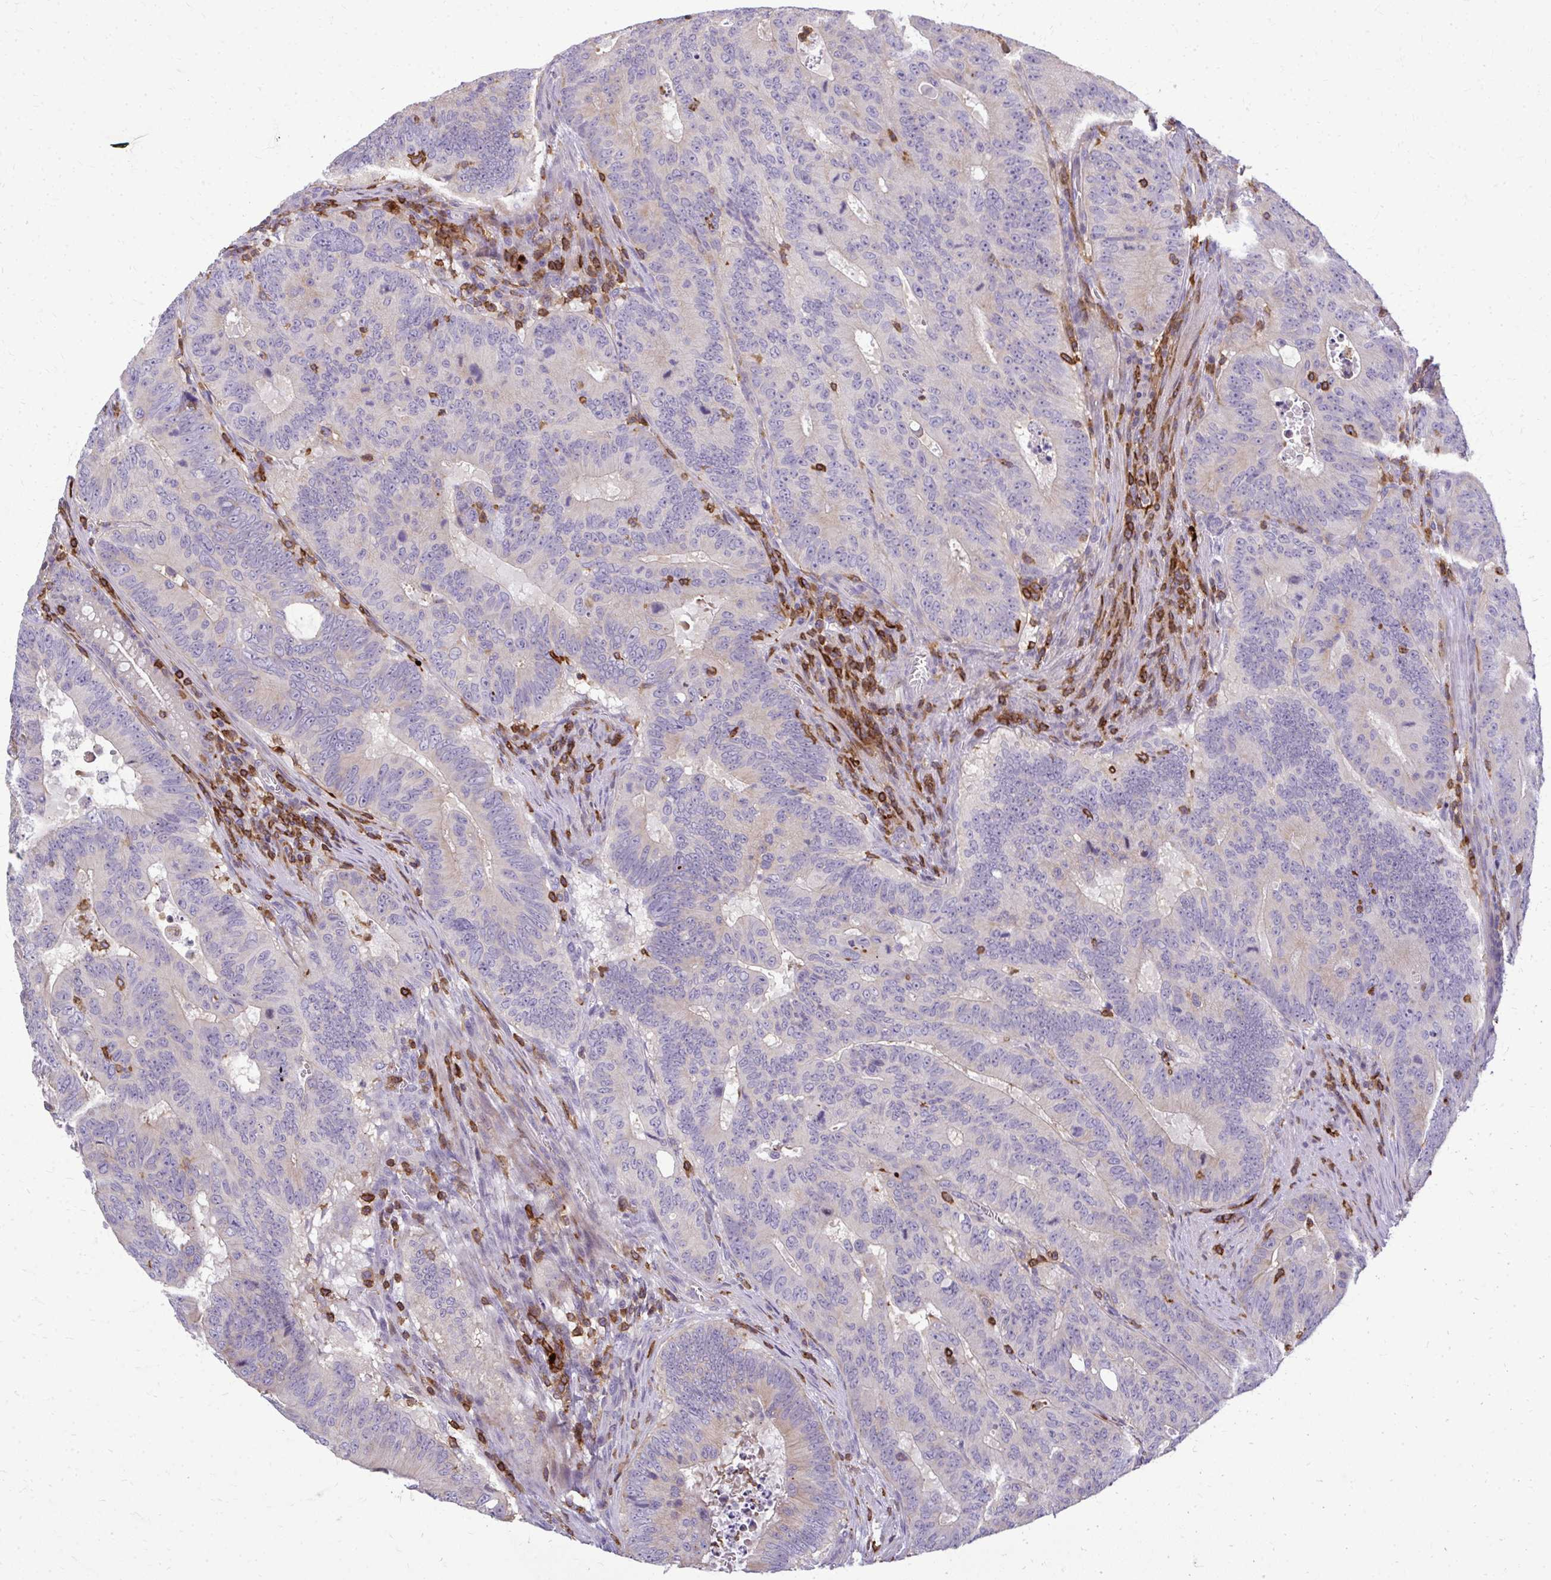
{"staining": {"intensity": "weak", "quantity": "<25%", "location": "cytoplasmic/membranous"}, "tissue": "colorectal cancer", "cell_type": "Tumor cells", "image_type": "cancer", "snomed": [{"axis": "morphology", "description": "Adenocarcinoma, NOS"}, {"axis": "topography", "description": "Colon"}], "caption": "Tumor cells are negative for brown protein staining in adenocarcinoma (colorectal). (DAB IHC visualized using brightfield microscopy, high magnification).", "gene": "AP5M1", "patient": {"sex": "male", "age": 62}}